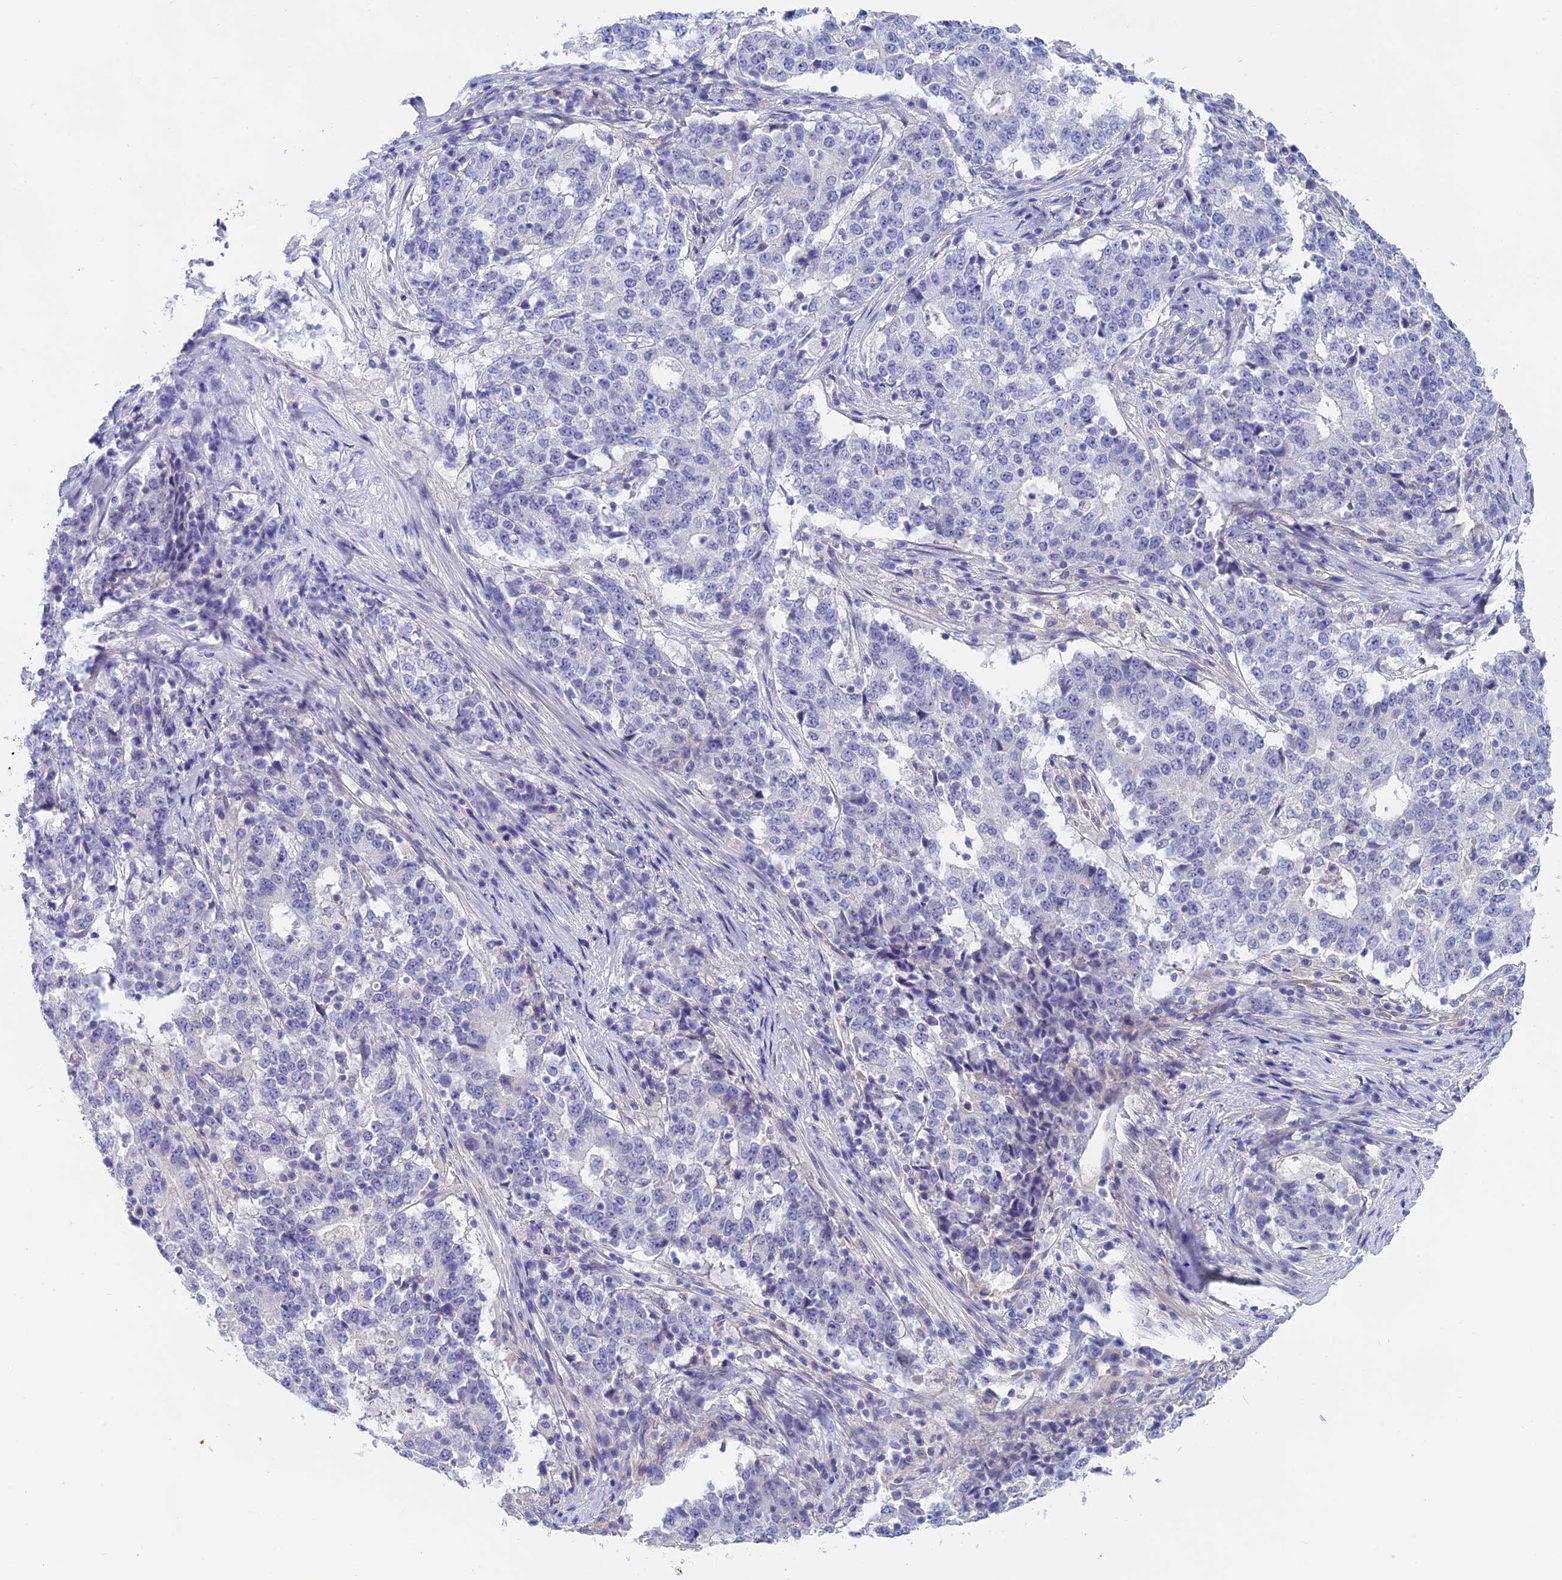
{"staining": {"intensity": "negative", "quantity": "none", "location": "none"}, "tissue": "stomach cancer", "cell_type": "Tumor cells", "image_type": "cancer", "snomed": [{"axis": "morphology", "description": "Adenocarcinoma, NOS"}, {"axis": "topography", "description": "Stomach"}], "caption": "There is no significant positivity in tumor cells of stomach cancer.", "gene": "GLB1L", "patient": {"sex": "male", "age": 59}}